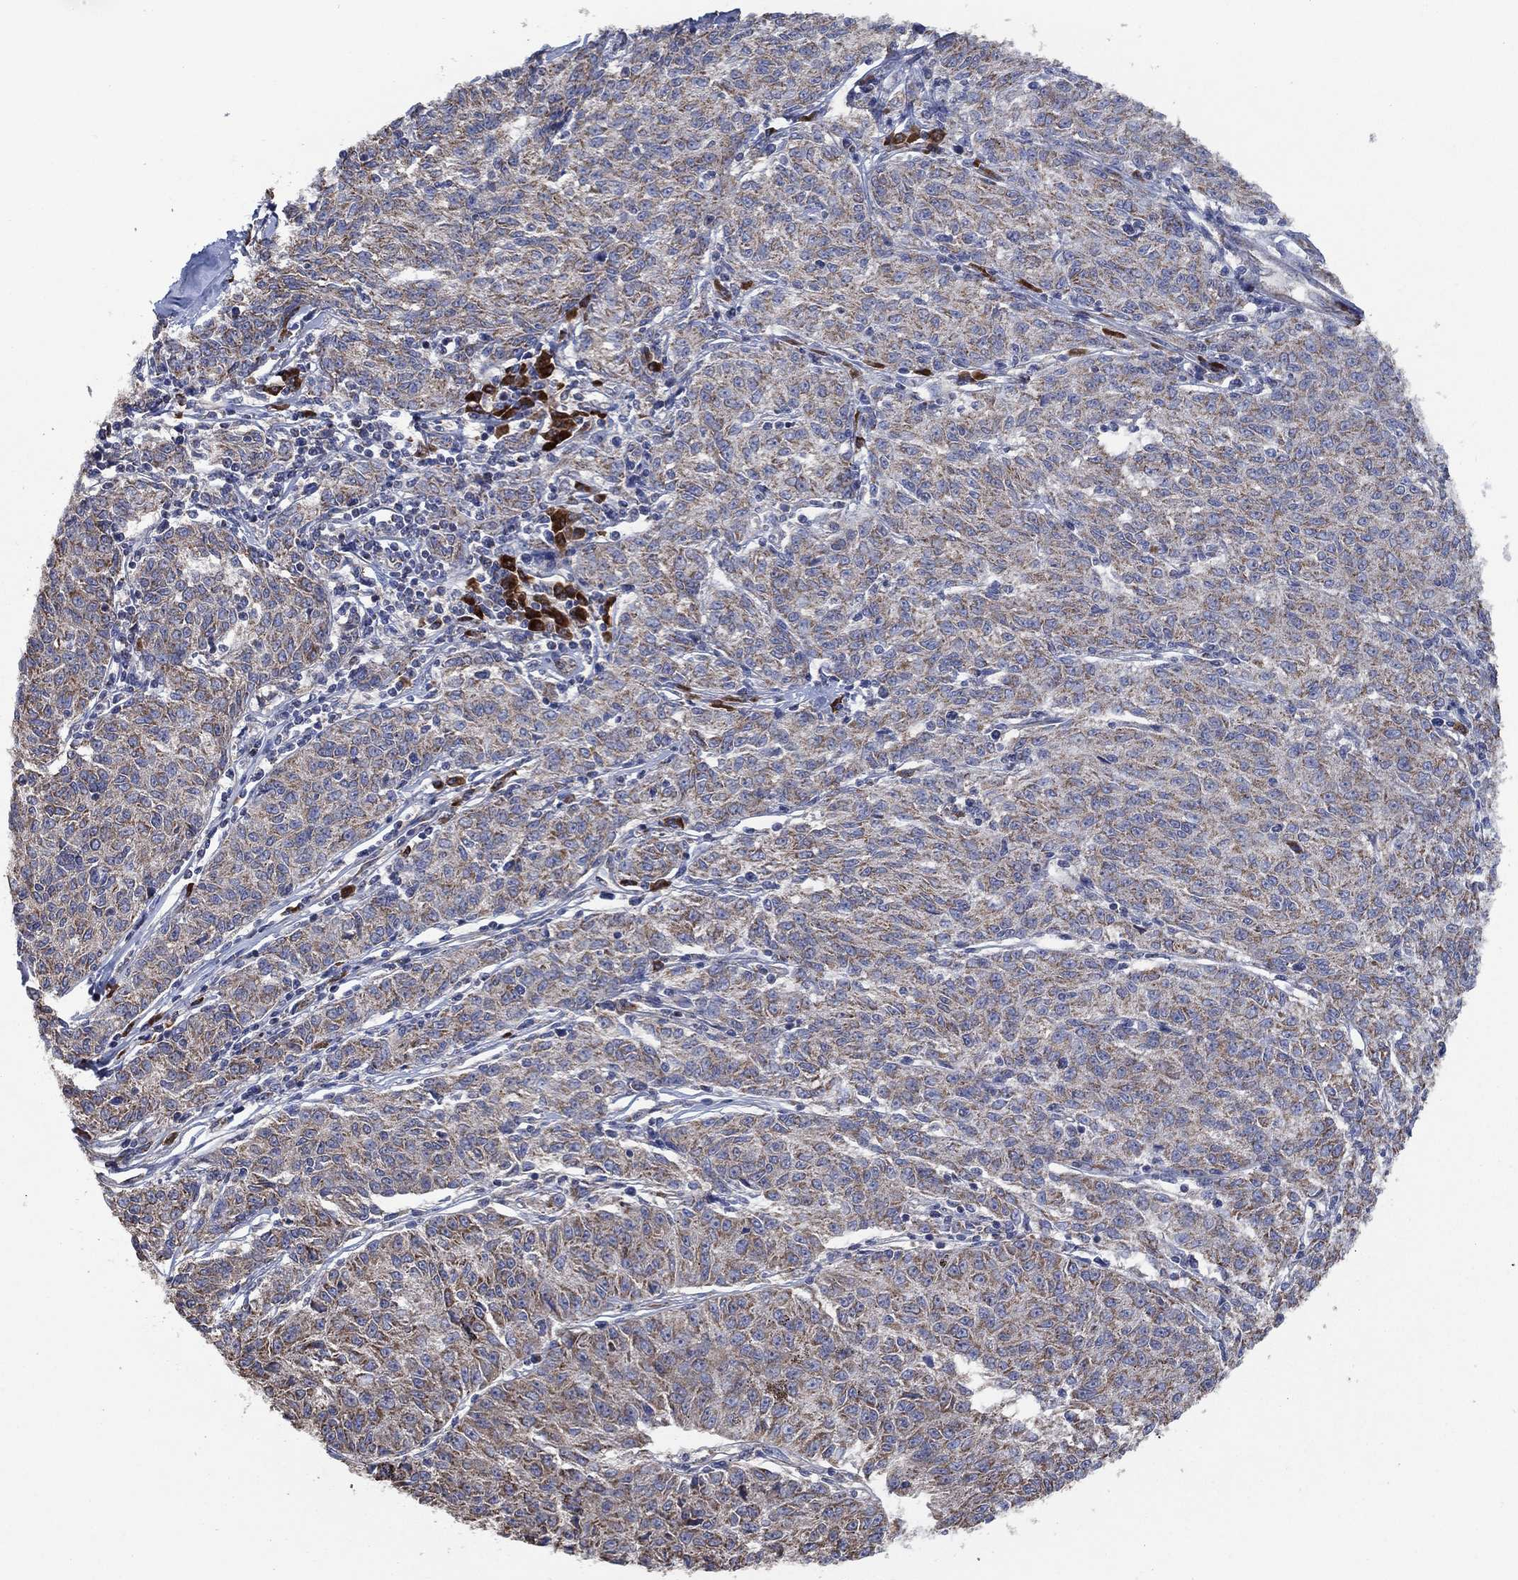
{"staining": {"intensity": "moderate", "quantity": "25%-75%", "location": "cytoplasmic/membranous"}, "tissue": "melanoma", "cell_type": "Tumor cells", "image_type": "cancer", "snomed": [{"axis": "morphology", "description": "Malignant melanoma, NOS"}, {"axis": "topography", "description": "Skin"}], "caption": "The photomicrograph displays a brown stain indicating the presence of a protein in the cytoplasmic/membranous of tumor cells in malignant melanoma.", "gene": "HID1", "patient": {"sex": "female", "age": 72}}